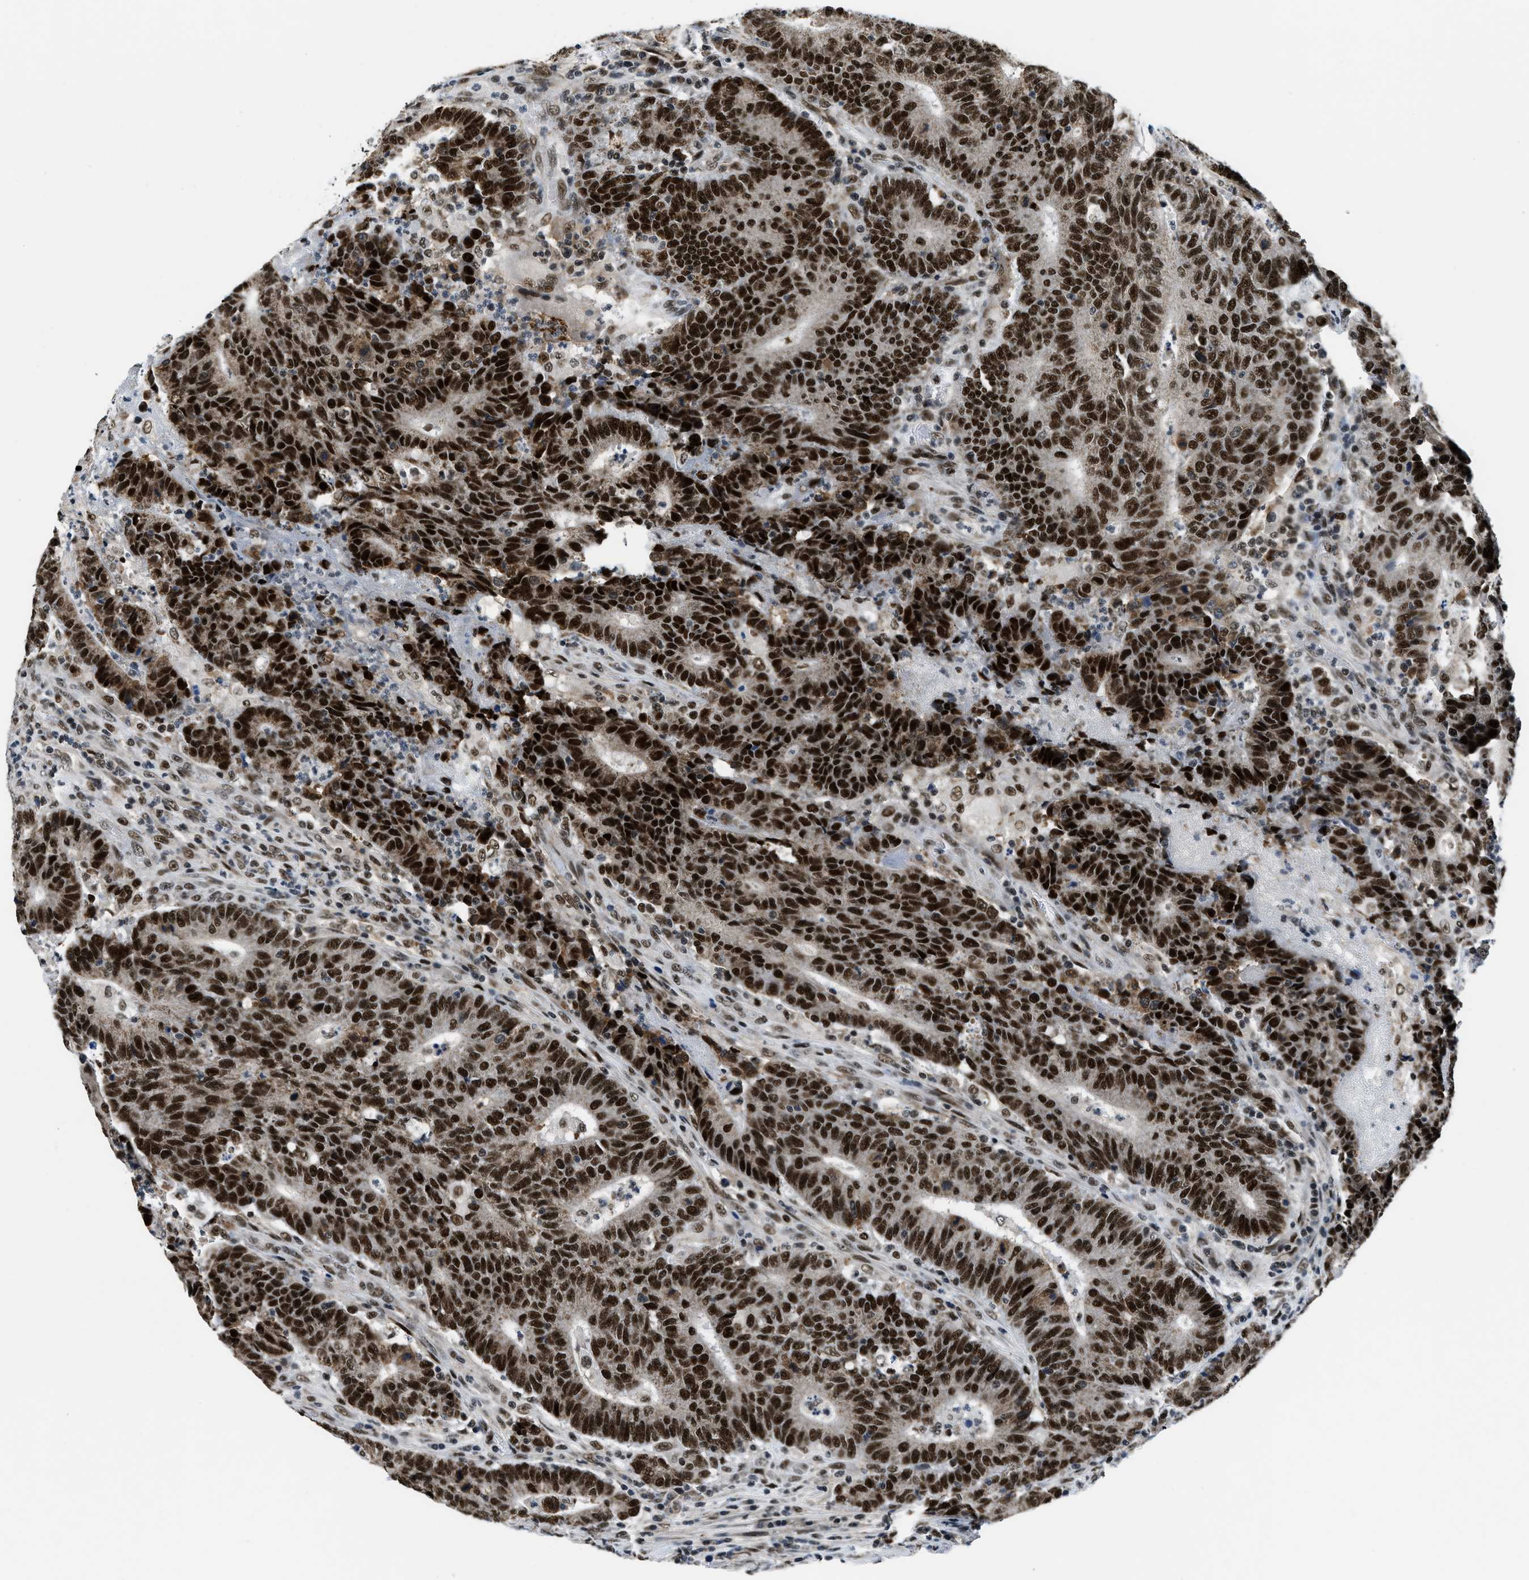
{"staining": {"intensity": "strong", "quantity": ">75%", "location": "nuclear"}, "tissue": "colorectal cancer", "cell_type": "Tumor cells", "image_type": "cancer", "snomed": [{"axis": "morphology", "description": "Normal tissue, NOS"}, {"axis": "morphology", "description": "Adenocarcinoma, NOS"}, {"axis": "topography", "description": "Colon"}], "caption": "About >75% of tumor cells in colorectal cancer (adenocarcinoma) reveal strong nuclear protein positivity as visualized by brown immunohistochemical staining.", "gene": "KDM3B", "patient": {"sex": "female", "age": 75}}